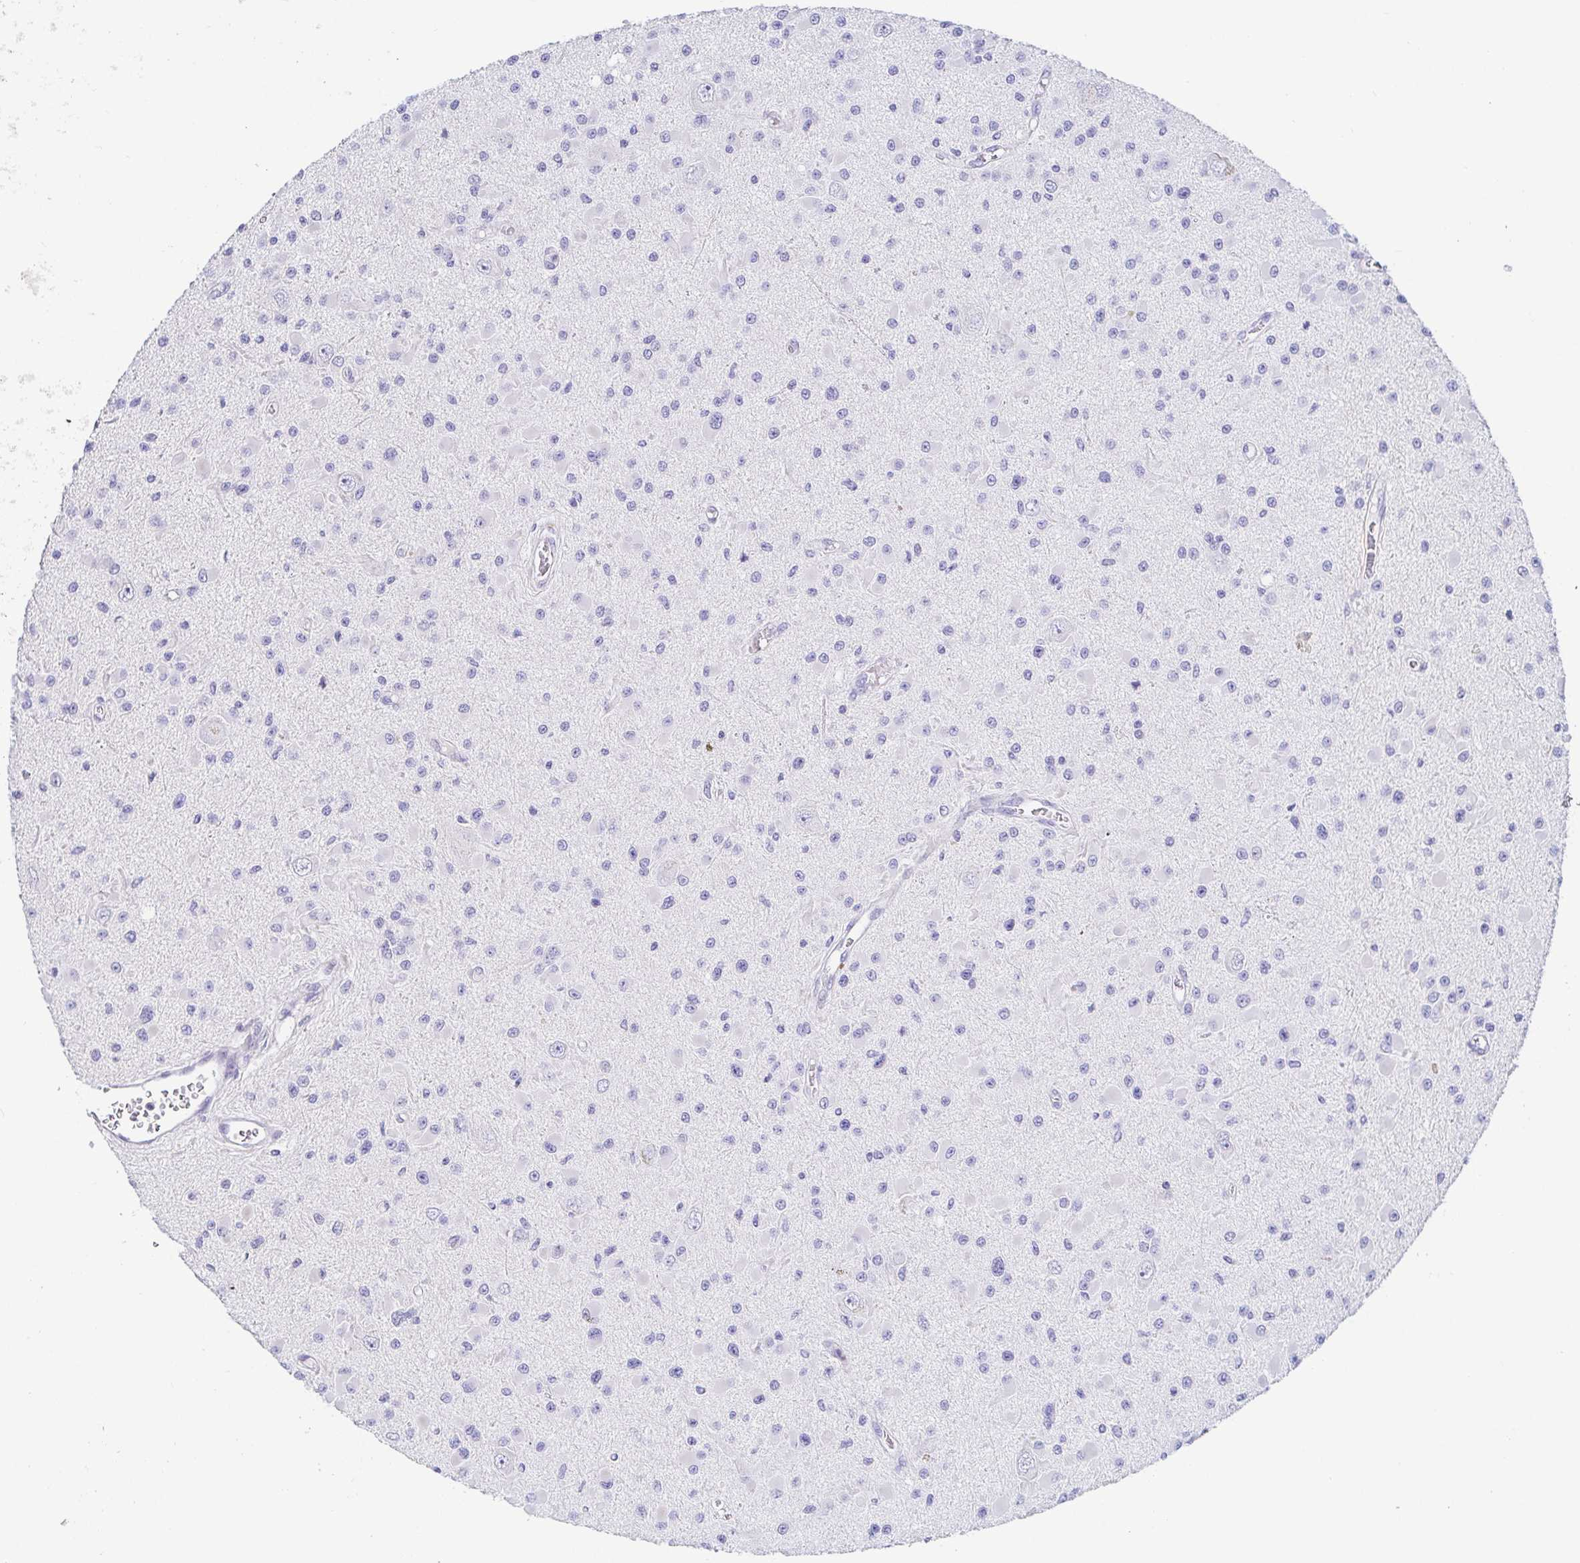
{"staining": {"intensity": "negative", "quantity": "none", "location": "none"}, "tissue": "glioma", "cell_type": "Tumor cells", "image_type": "cancer", "snomed": [{"axis": "morphology", "description": "Glioma, malignant, High grade"}, {"axis": "topography", "description": "Brain"}], "caption": "Immunohistochemistry (IHC) photomicrograph of neoplastic tissue: human glioma stained with DAB reveals no significant protein staining in tumor cells.", "gene": "PINLYP", "patient": {"sex": "male", "age": 54}}